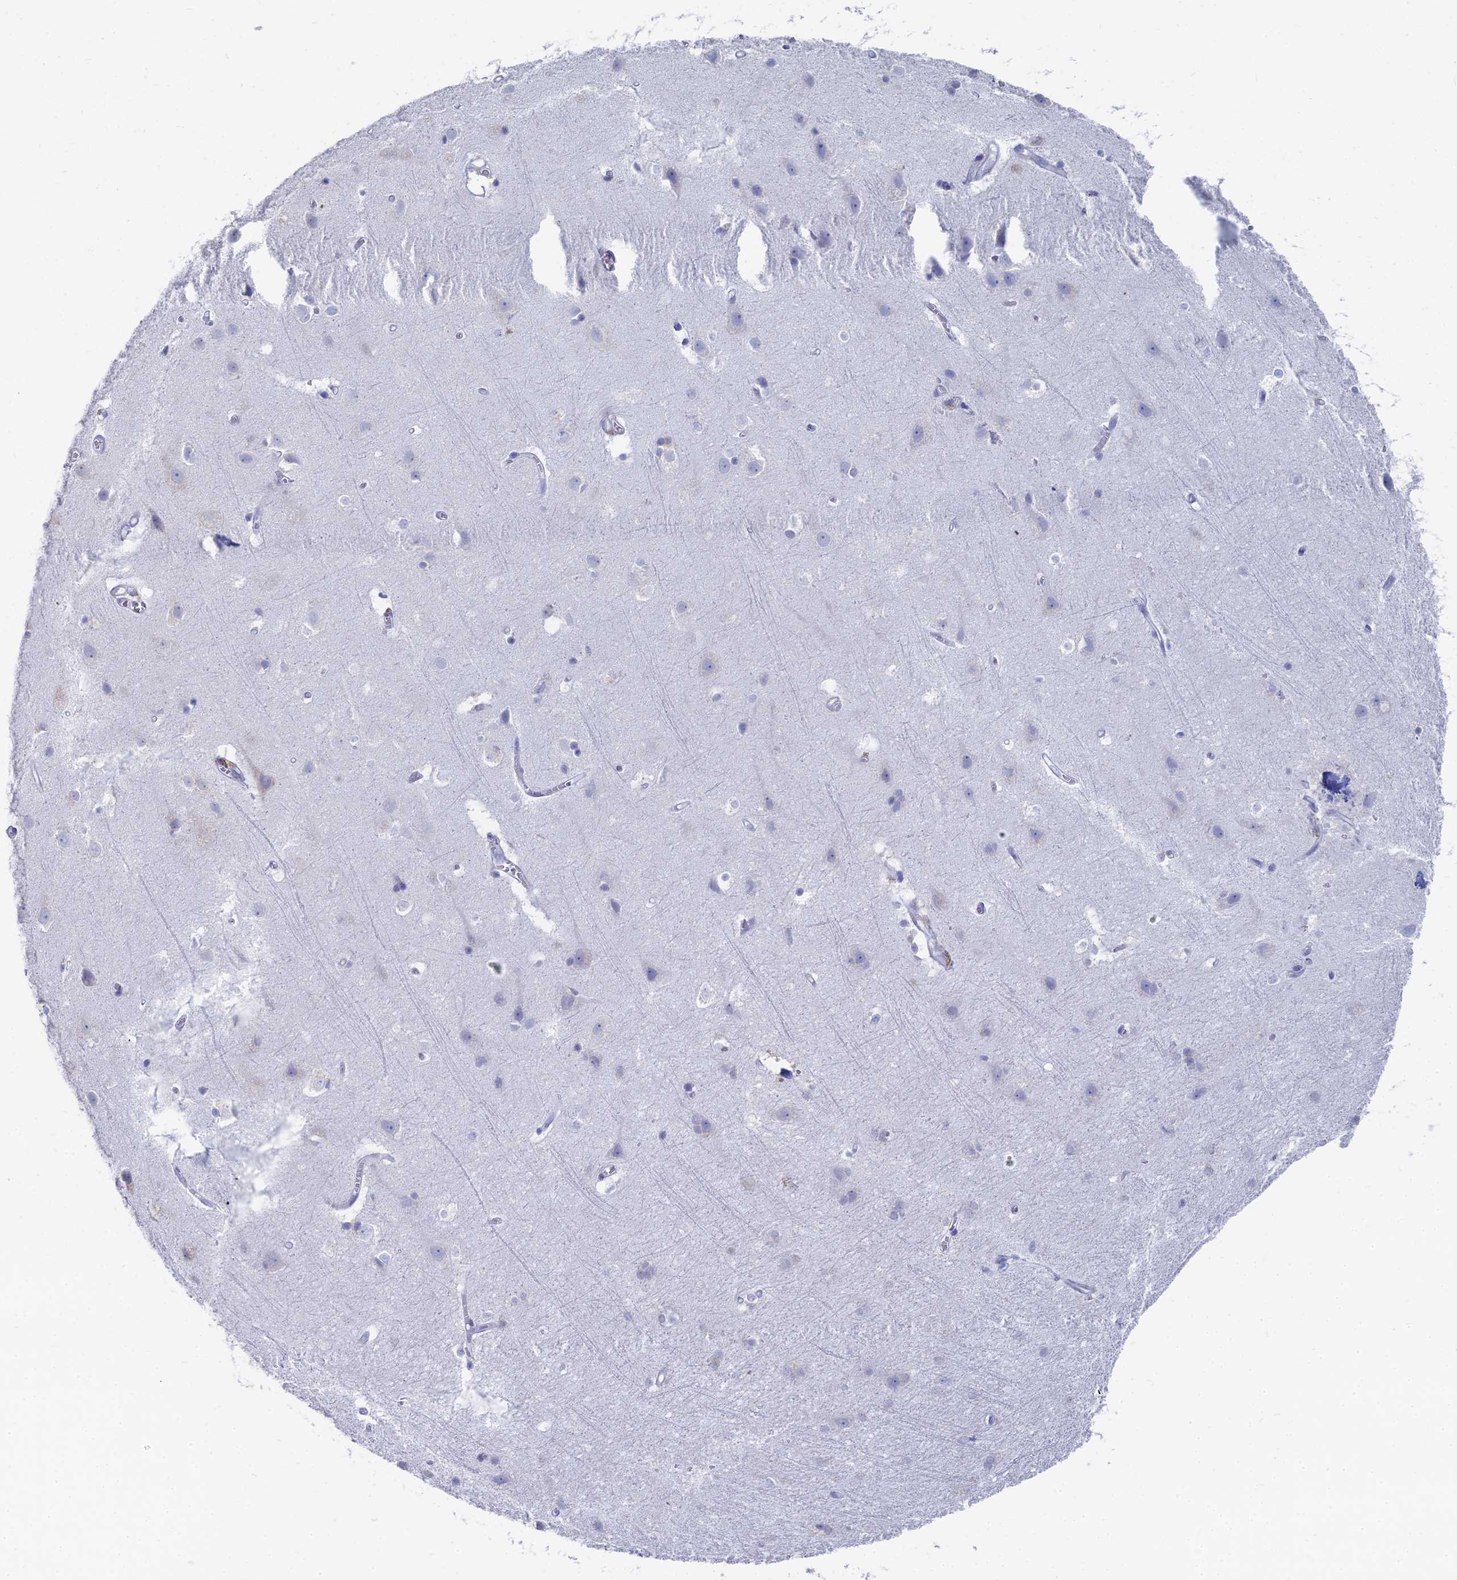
{"staining": {"intensity": "negative", "quantity": "none", "location": "none"}, "tissue": "cerebral cortex", "cell_type": "Endothelial cells", "image_type": "normal", "snomed": [{"axis": "morphology", "description": "Normal tissue, NOS"}, {"axis": "topography", "description": "Cerebral cortex"}], "caption": "An immunohistochemistry (IHC) micrograph of benign cerebral cortex is shown. There is no staining in endothelial cells of cerebral cortex. Brightfield microscopy of IHC stained with DAB (3,3'-diaminobenzidine) (brown) and hematoxylin (blue), captured at high magnification.", "gene": "TNNT3", "patient": {"sex": "male", "age": 54}}